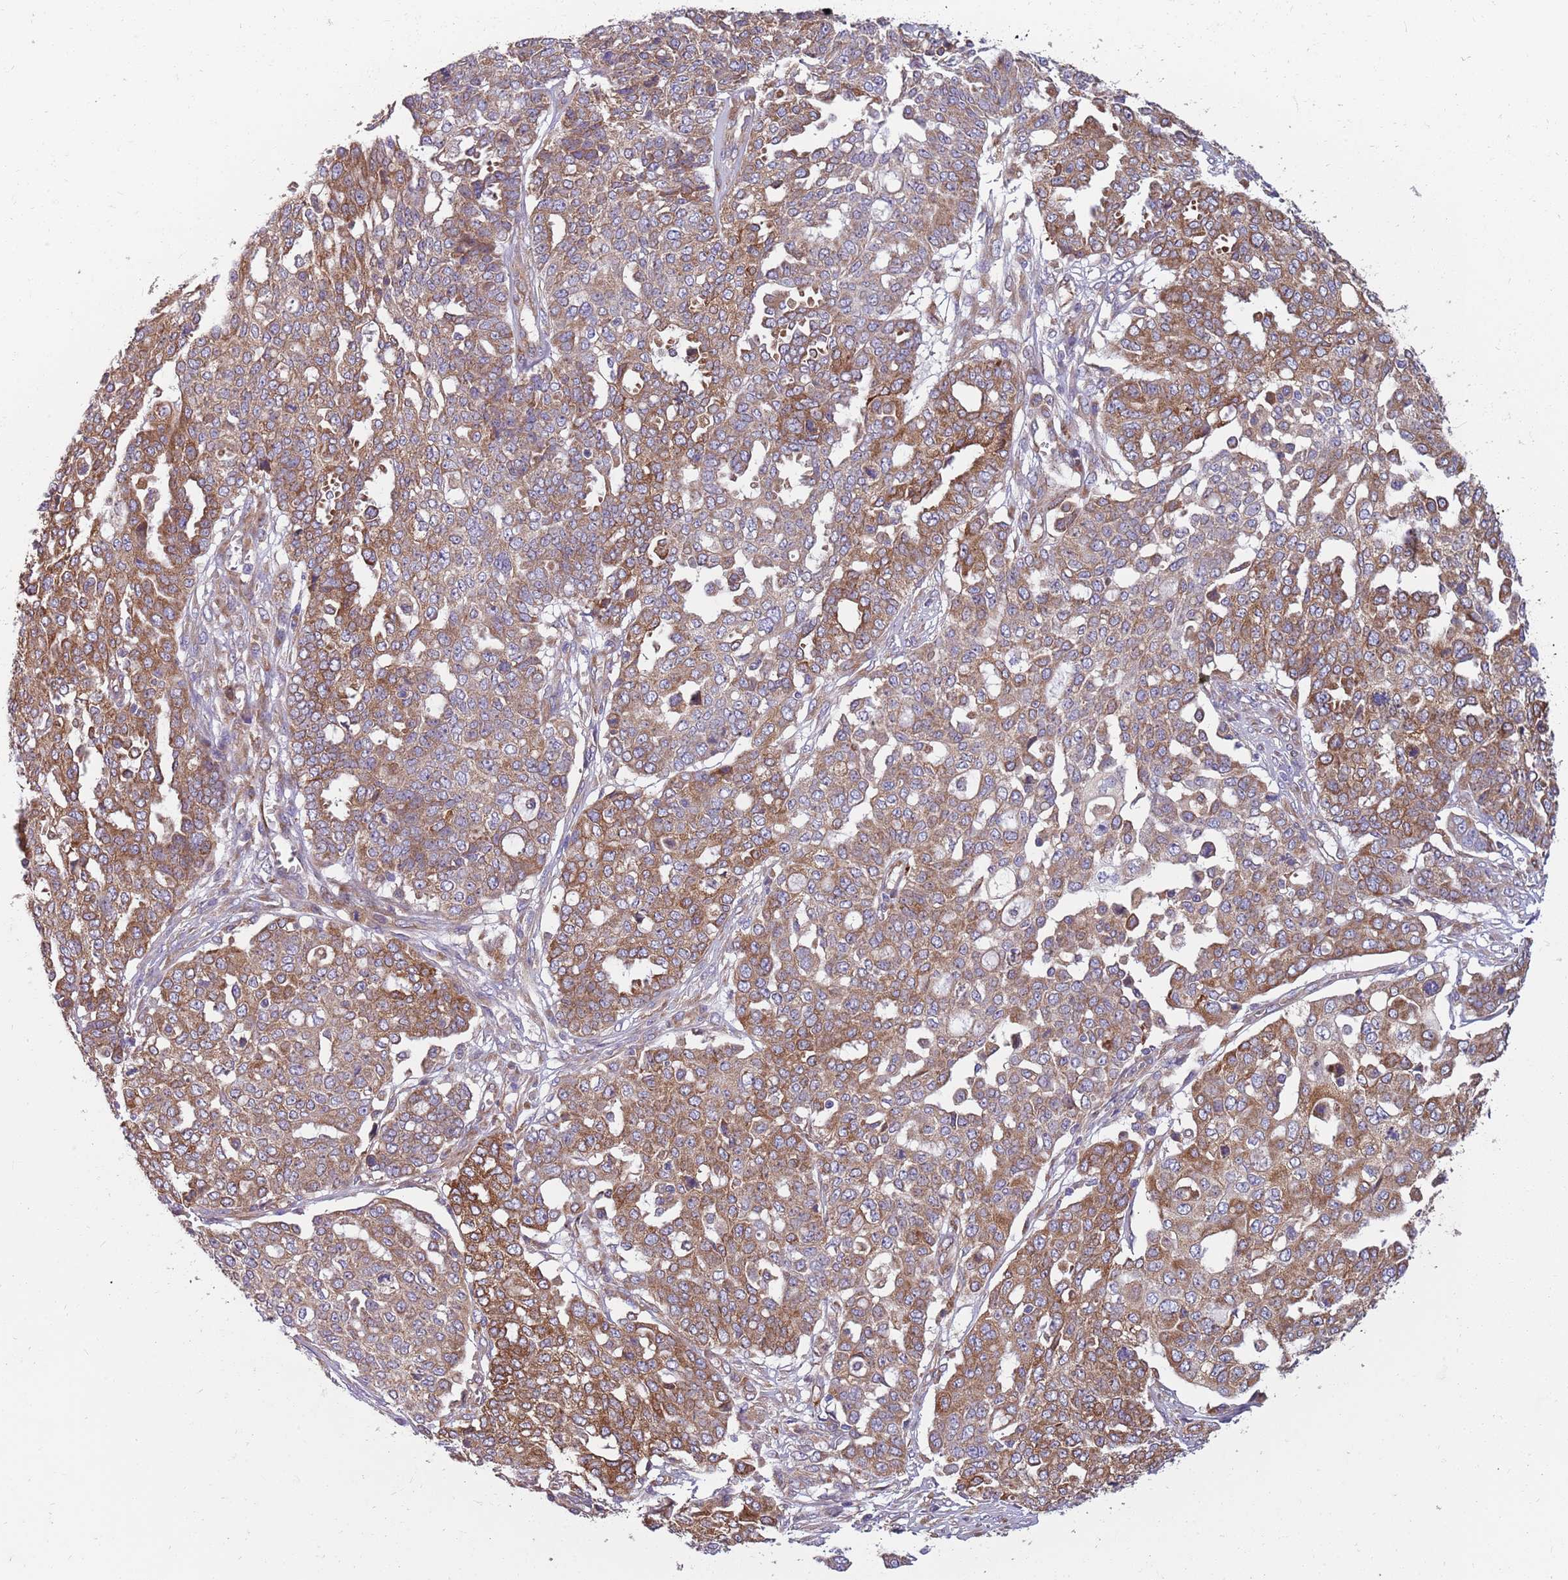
{"staining": {"intensity": "moderate", "quantity": ">75%", "location": "cytoplasmic/membranous"}, "tissue": "ovarian cancer", "cell_type": "Tumor cells", "image_type": "cancer", "snomed": [{"axis": "morphology", "description": "Cystadenocarcinoma, serous, NOS"}, {"axis": "topography", "description": "Soft tissue"}, {"axis": "topography", "description": "Ovary"}], "caption": "Immunohistochemical staining of ovarian cancer shows medium levels of moderate cytoplasmic/membranous staining in approximately >75% of tumor cells. The protein of interest is shown in brown color, while the nuclei are stained blue.", "gene": "ARMCX6", "patient": {"sex": "female", "age": 57}}